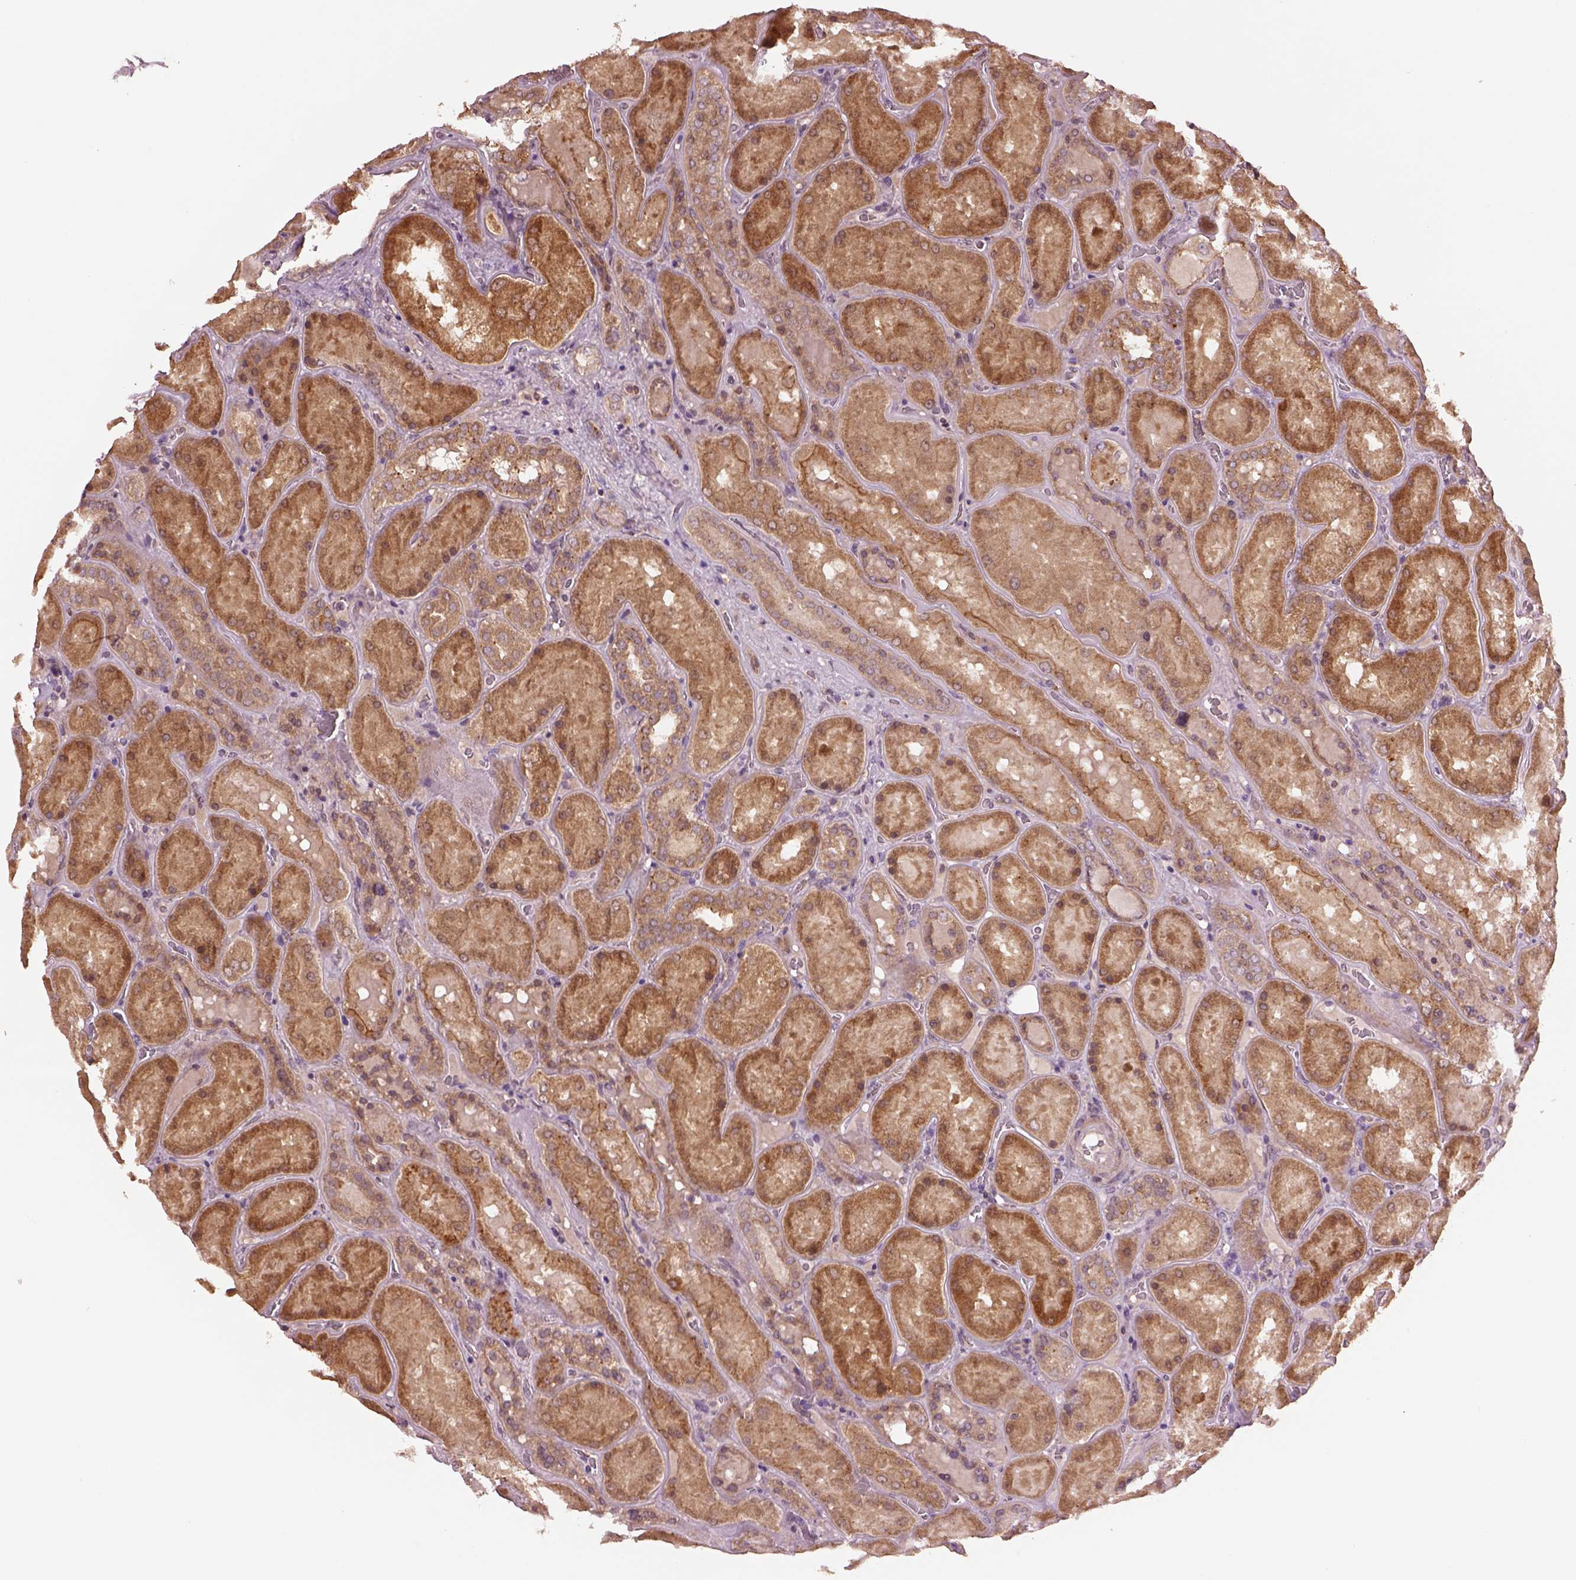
{"staining": {"intensity": "negative", "quantity": "none", "location": "none"}, "tissue": "kidney", "cell_type": "Cells in glomeruli", "image_type": "normal", "snomed": [{"axis": "morphology", "description": "Normal tissue, NOS"}, {"axis": "topography", "description": "Kidney"}], "caption": "Immunohistochemistry (IHC) histopathology image of benign kidney: human kidney stained with DAB (3,3'-diaminobenzidine) reveals no significant protein expression in cells in glomeruli.", "gene": "MTHFS", "patient": {"sex": "male", "age": 73}}